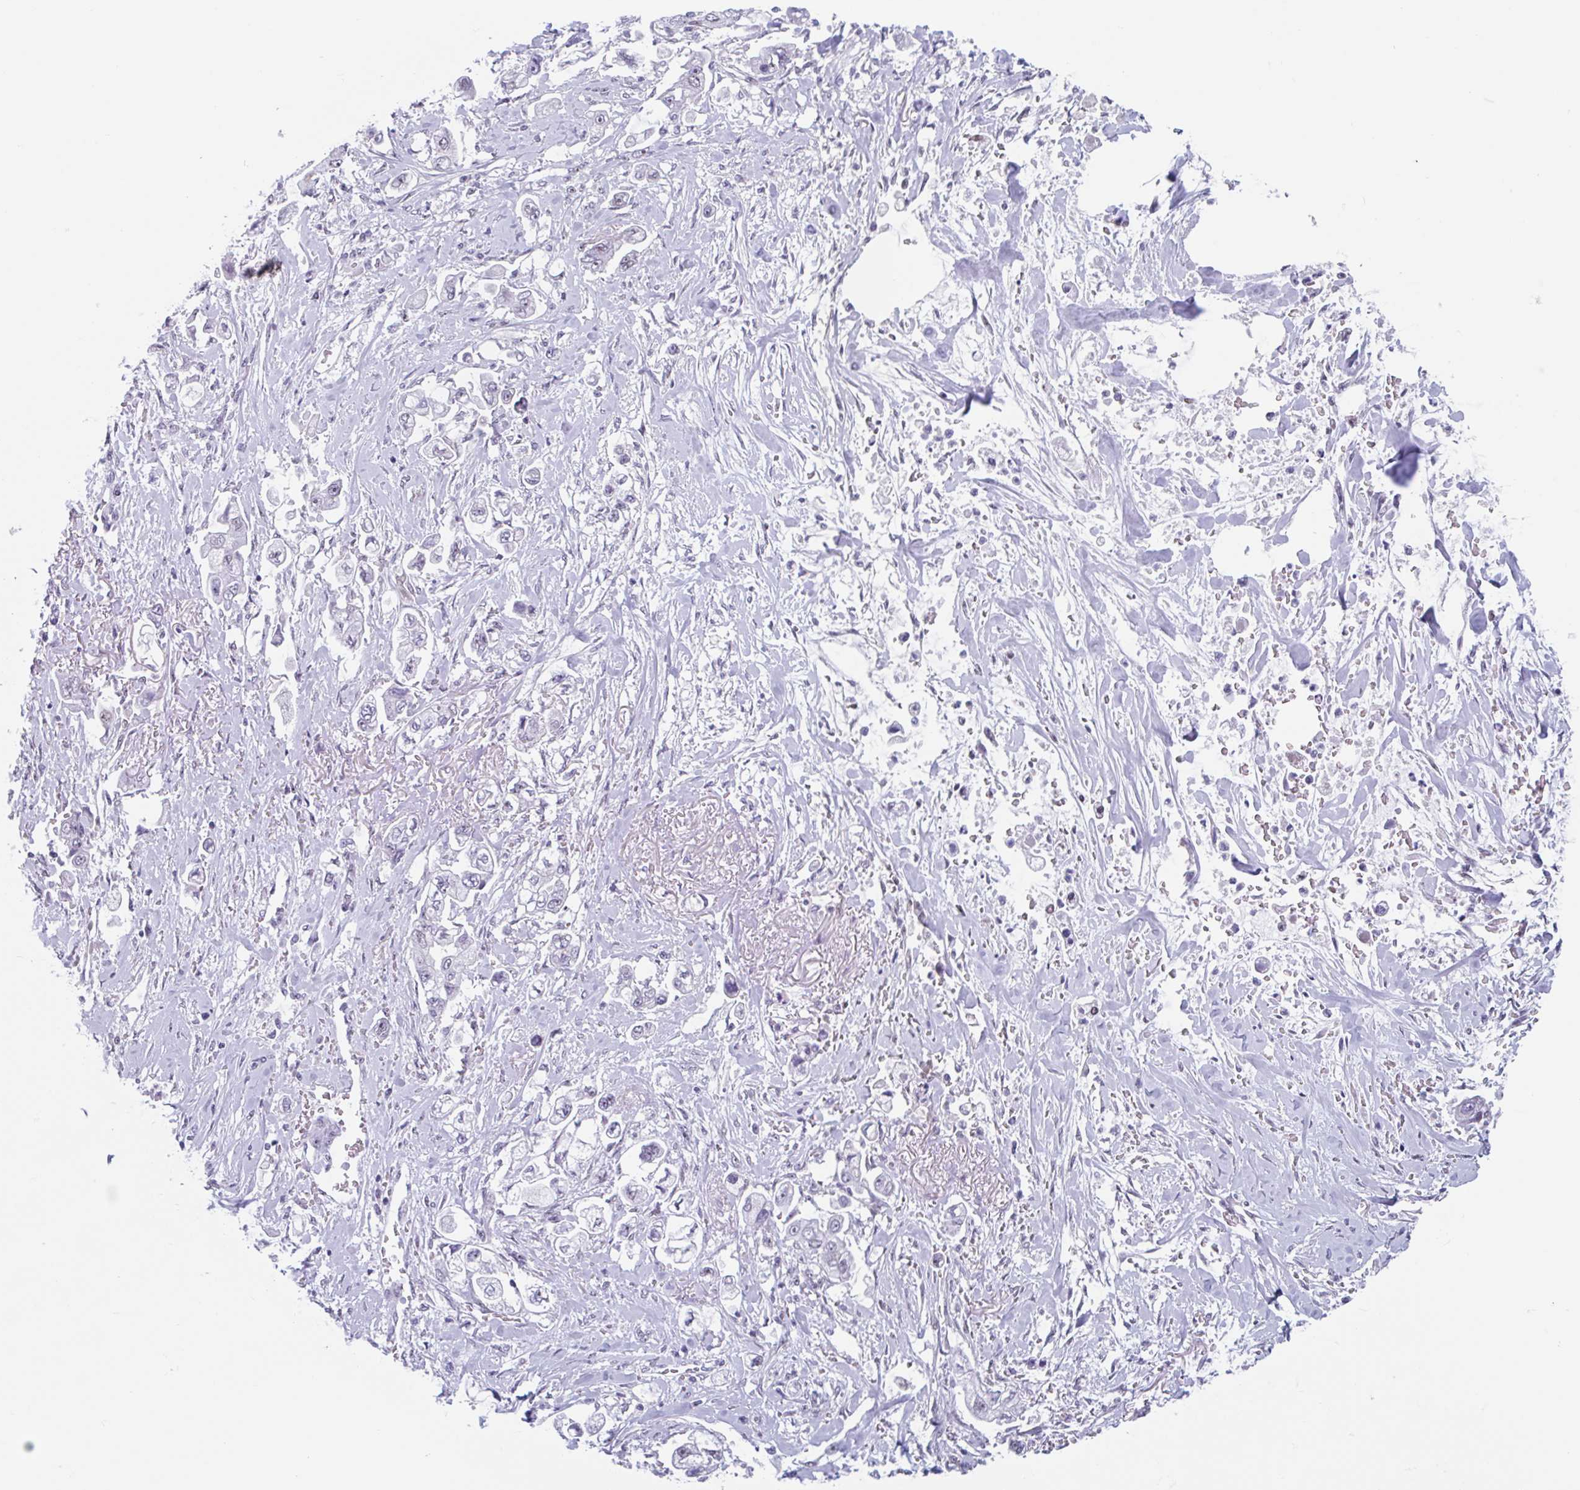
{"staining": {"intensity": "moderate", "quantity": "25%-75%", "location": "nuclear"}, "tissue": "stomach cancer", "cell_type": "Tumor cells", "image_type": "cancer", "snomed": [{"axis": "morphology", "description": "Adenocarcinoma, NOS"}, {"axis": "topography", "description": "Stomach"}], "caption": "An image showing moderate nuclear expression in approximately 25%-75% of tumor cells in adenocarcinoma (stomach), as visualized by brown immunohistochemical staining.", "gene": "LENG9", "patient": {"sex": "male", "age": 62}}